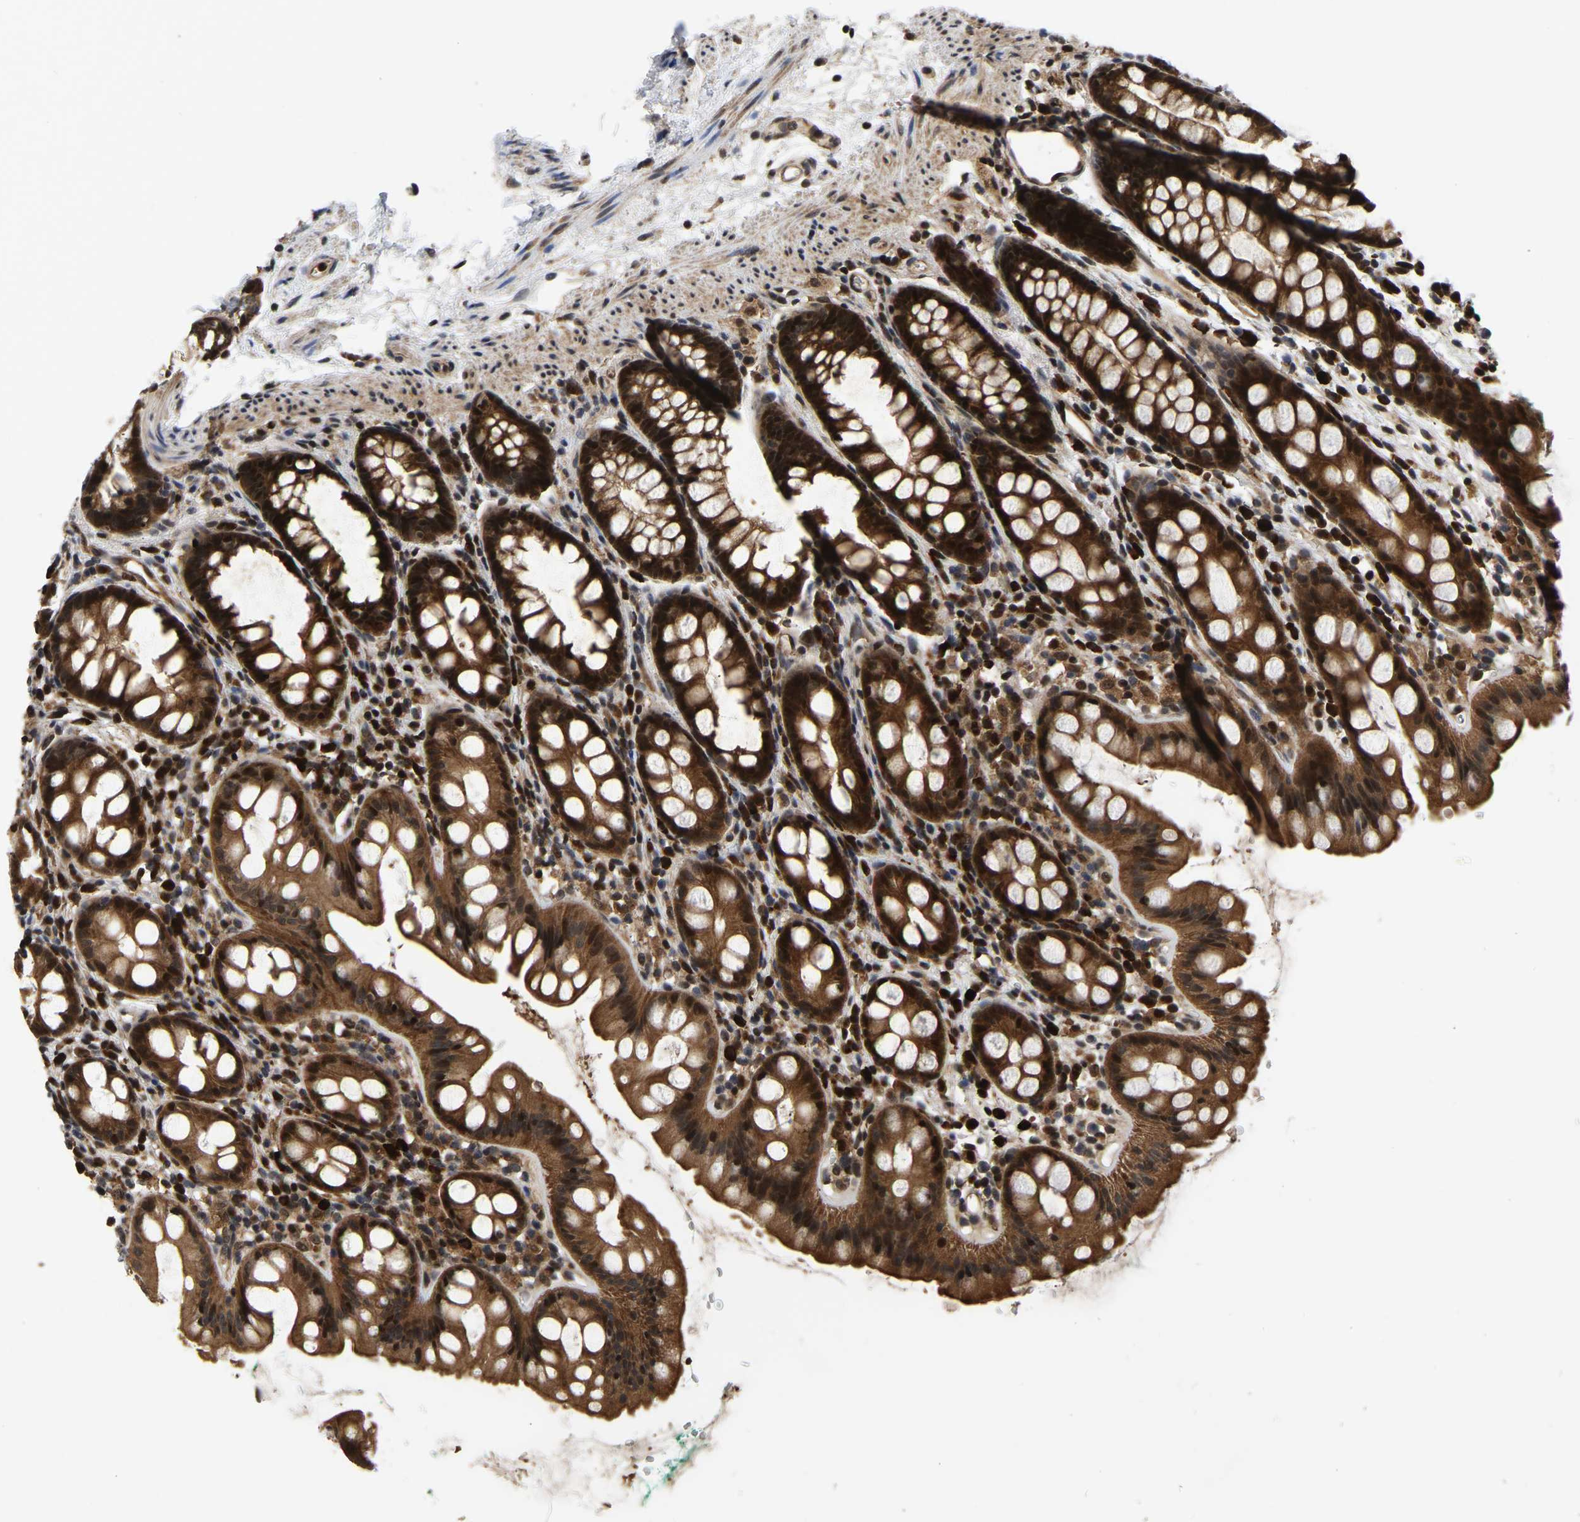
{"staining": {"intensity": "strong", "quantity": ">75%", "location": "cytoplasmic/membranous,nuclear"}, "tissue": "rectum", "cell_type": "Glandular cells", "image_type": "normal", "snomed": [{"axis": "morphology", "description": "Normal tissue, NOS"}, {"axis": "topography", "description": "Rectum"}], "caption": "Glandular cells reveal high levels of strong cytoplasmic/membranous,nuclear staining in about >75% of cells in normal rectum. The protein is shown in brown color, while the nuclei are stained blue.", "gene": "CIAO1", "patient": {"sex": "female", "age": 65}}